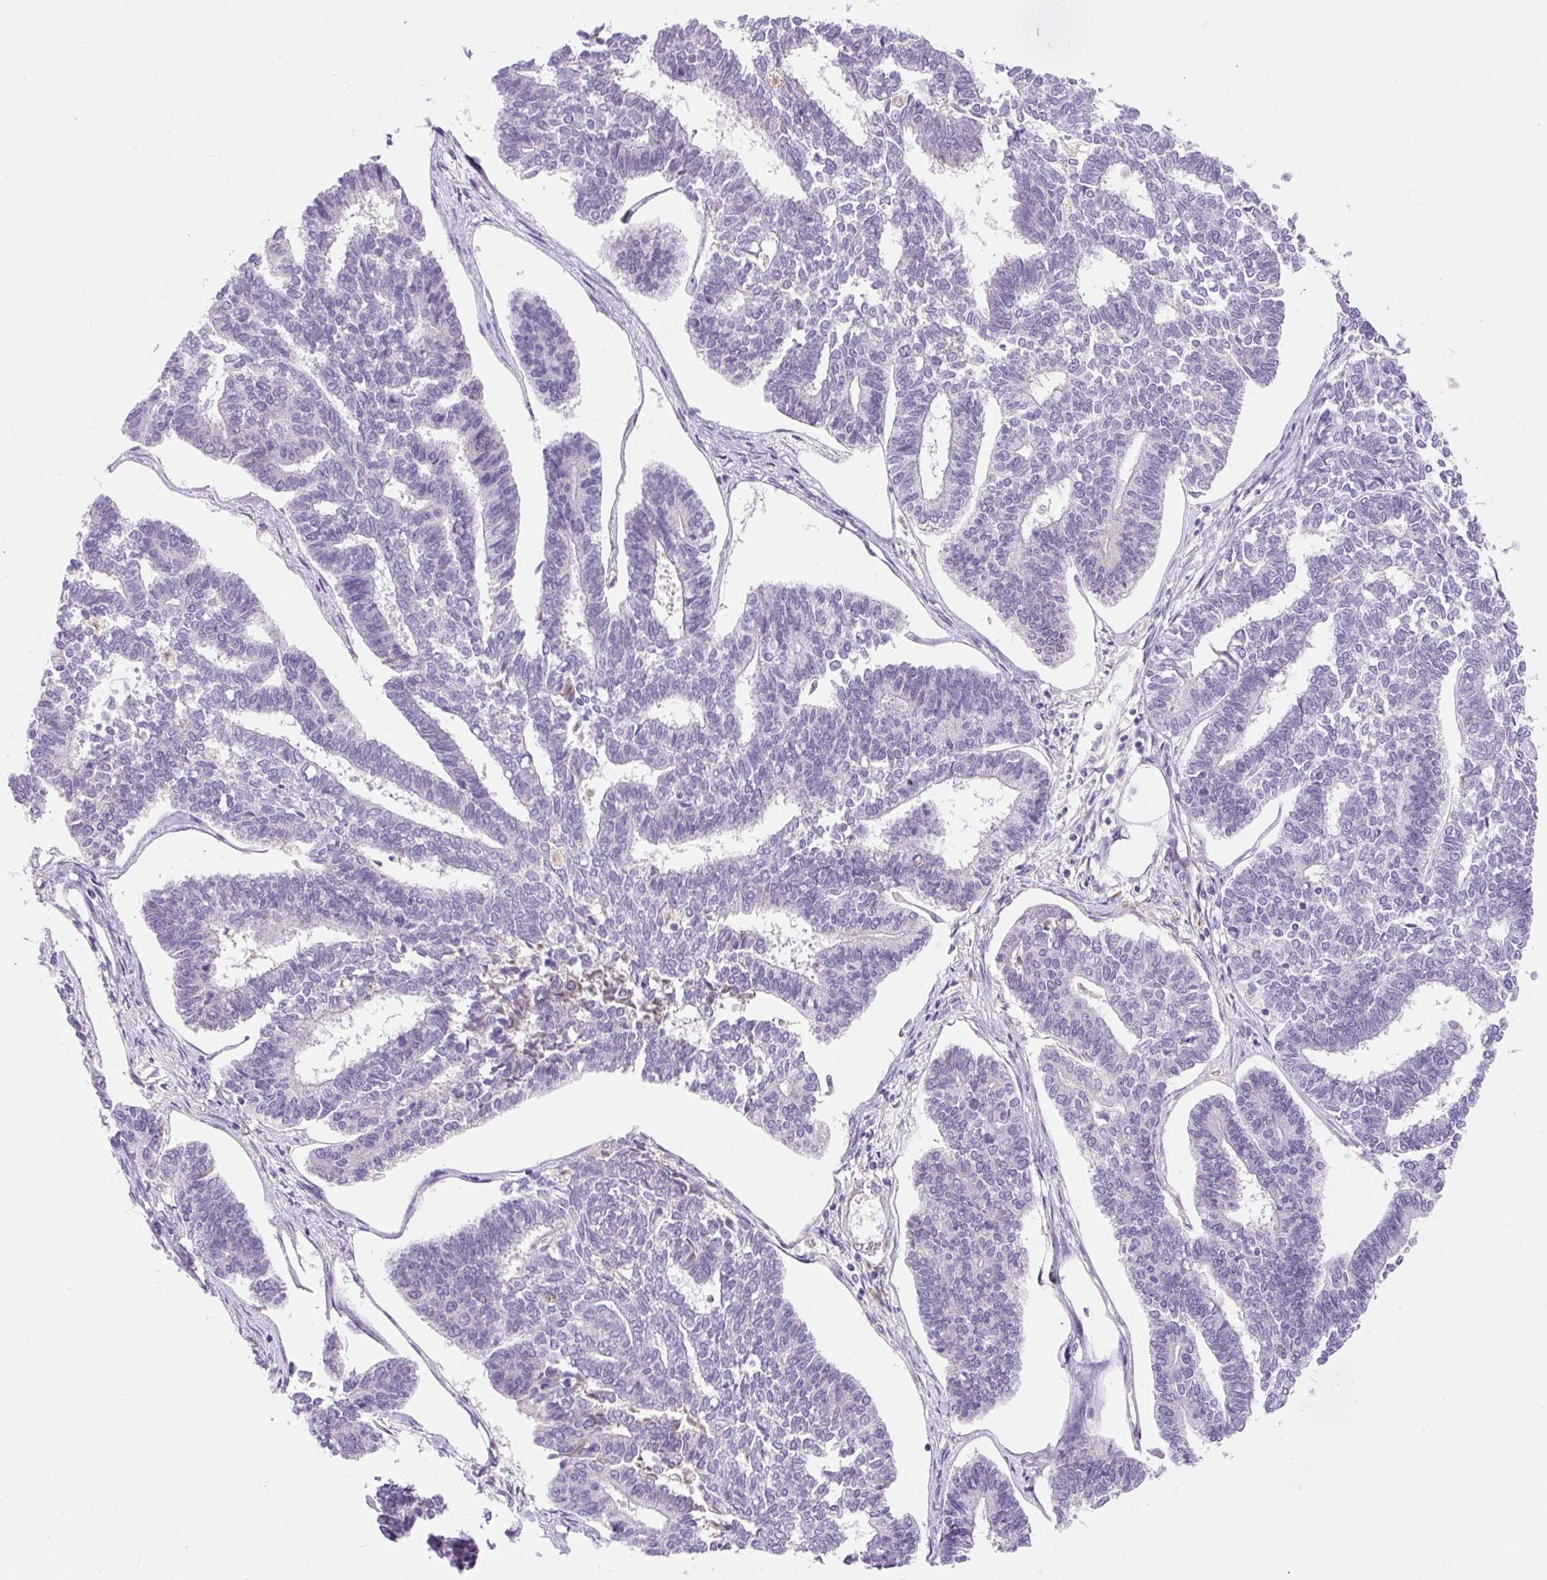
{"staining": {"intensity": "negative", "quantity": "none", "location": "none"}, "tissue": "endometrial cancer", "cell_type": "Tumor cells", "image_type": "cancer", "snomed": [{"axis": "morphology", "description": "Adenocarcinoma, NOS"}, {"axis": "topography", "description": "Endometrium"}], "caption": "Endometrial cancer (adenocarcinoma) stained for a protein using immunohistochemistry shows no expression tumor cells.", "gene": "TMEM150C", "patient": {"sex": "female", "age": 70}}